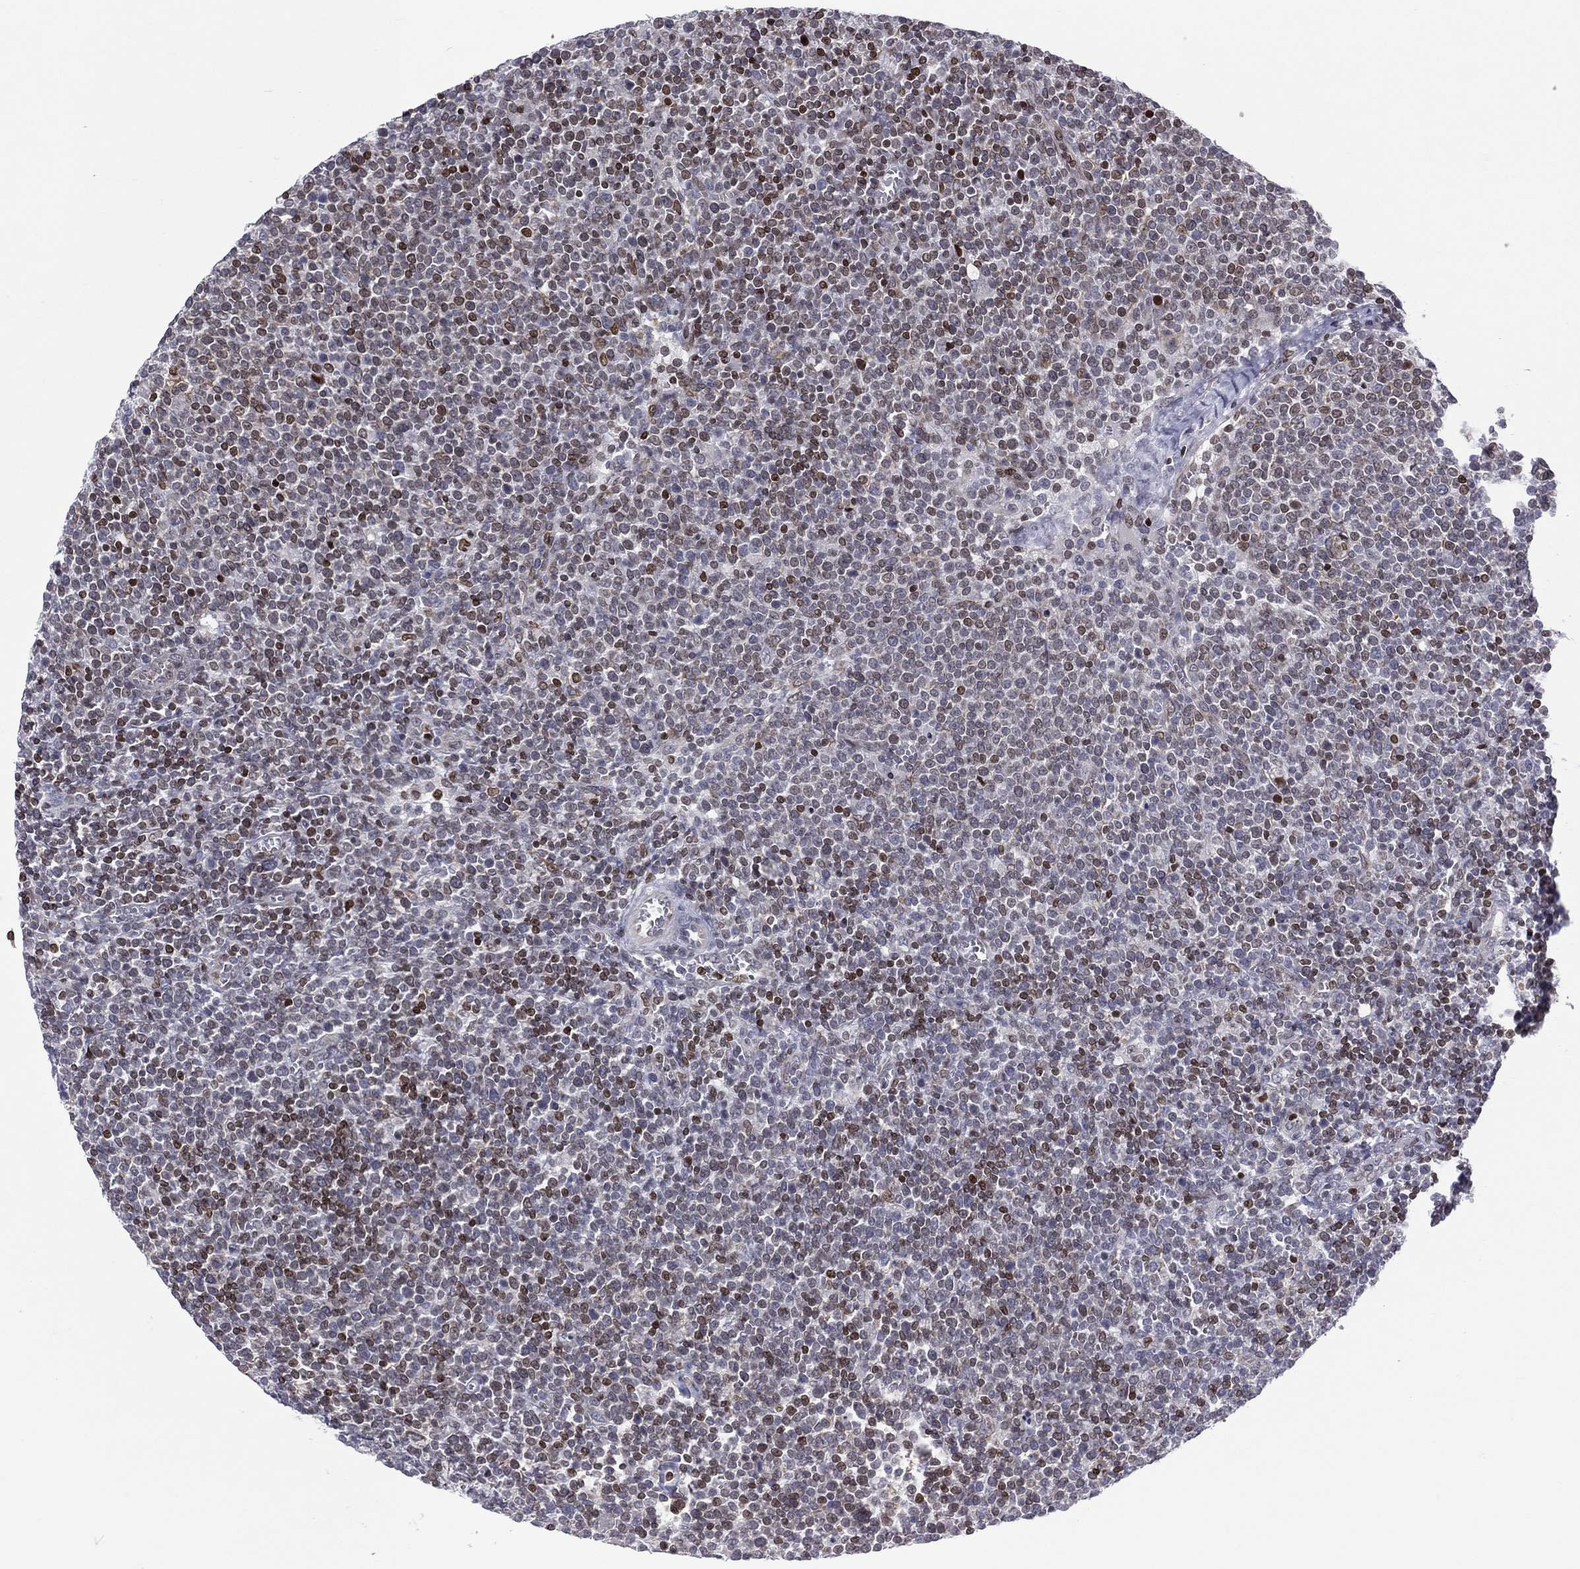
{"staining": {"intensity": "moderate", "quantity": "<25%", "location": "nuclear"}, "tissue": "lymphoma", "cell_type": "Tumor cells", "image_type": "cancer", "snomed": [{"axis": "morphology", "description": "Malignant lymphoma, non-Hodgkin's type, High grade"}, {"axis": "topography", "description": "Lymph node"}], "caption": "Immunohistochemical staining of human malignant lymphoma, non-Hodgkin's type (high-grade) shows low levels of moderate nuclear protein positivity in about <25% of tumor cells.", "gene": "DBF4B", "patient": {"sex": "male", "age": 61}}